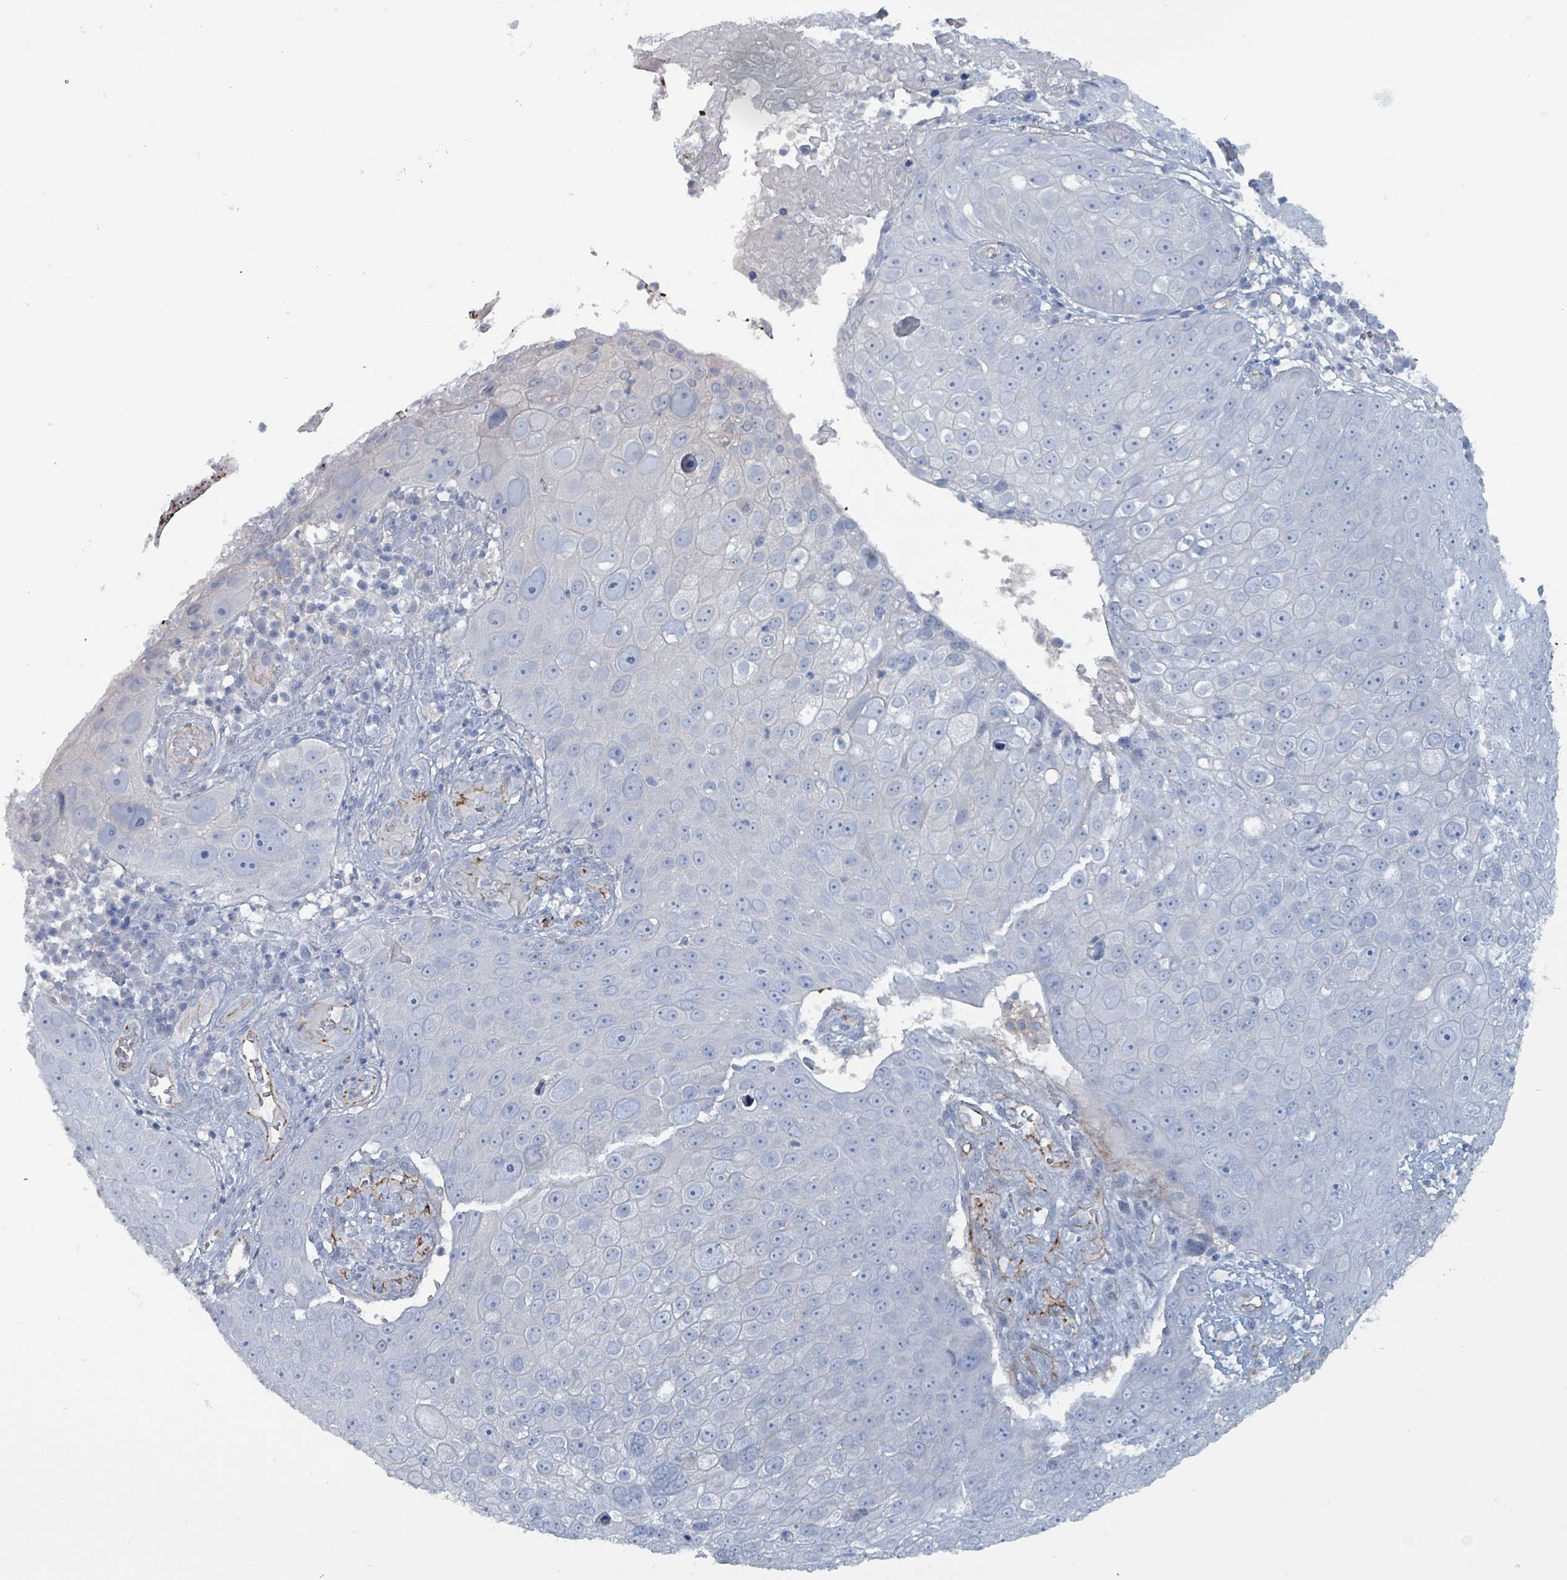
{"staining": {"intensity": "negative", "quantity": "none", "location": "none"}, "tissue": "skin cancer", "cell_type": "Tumor cells", "image_type": "cancer", "snomed": [{"axis": "morphology", "description": "Squamous cell carcinoma, NOS"}, {"axis": "topography", "description": "Skin"}], "caption": "DAB (3,3'-diaminobenzidine) immunohistochemical staining of human skin cancer reveals no significant expression in tumor cells. (Stains: DAB (3,3'-diaminobenzidine) immunohistochemistry with hematoxylin counter stain, Microscopy: brightfield microscopy at high magnification).", "gene": "TAAR5", "patient": {"sex": "male", "age": 71}}